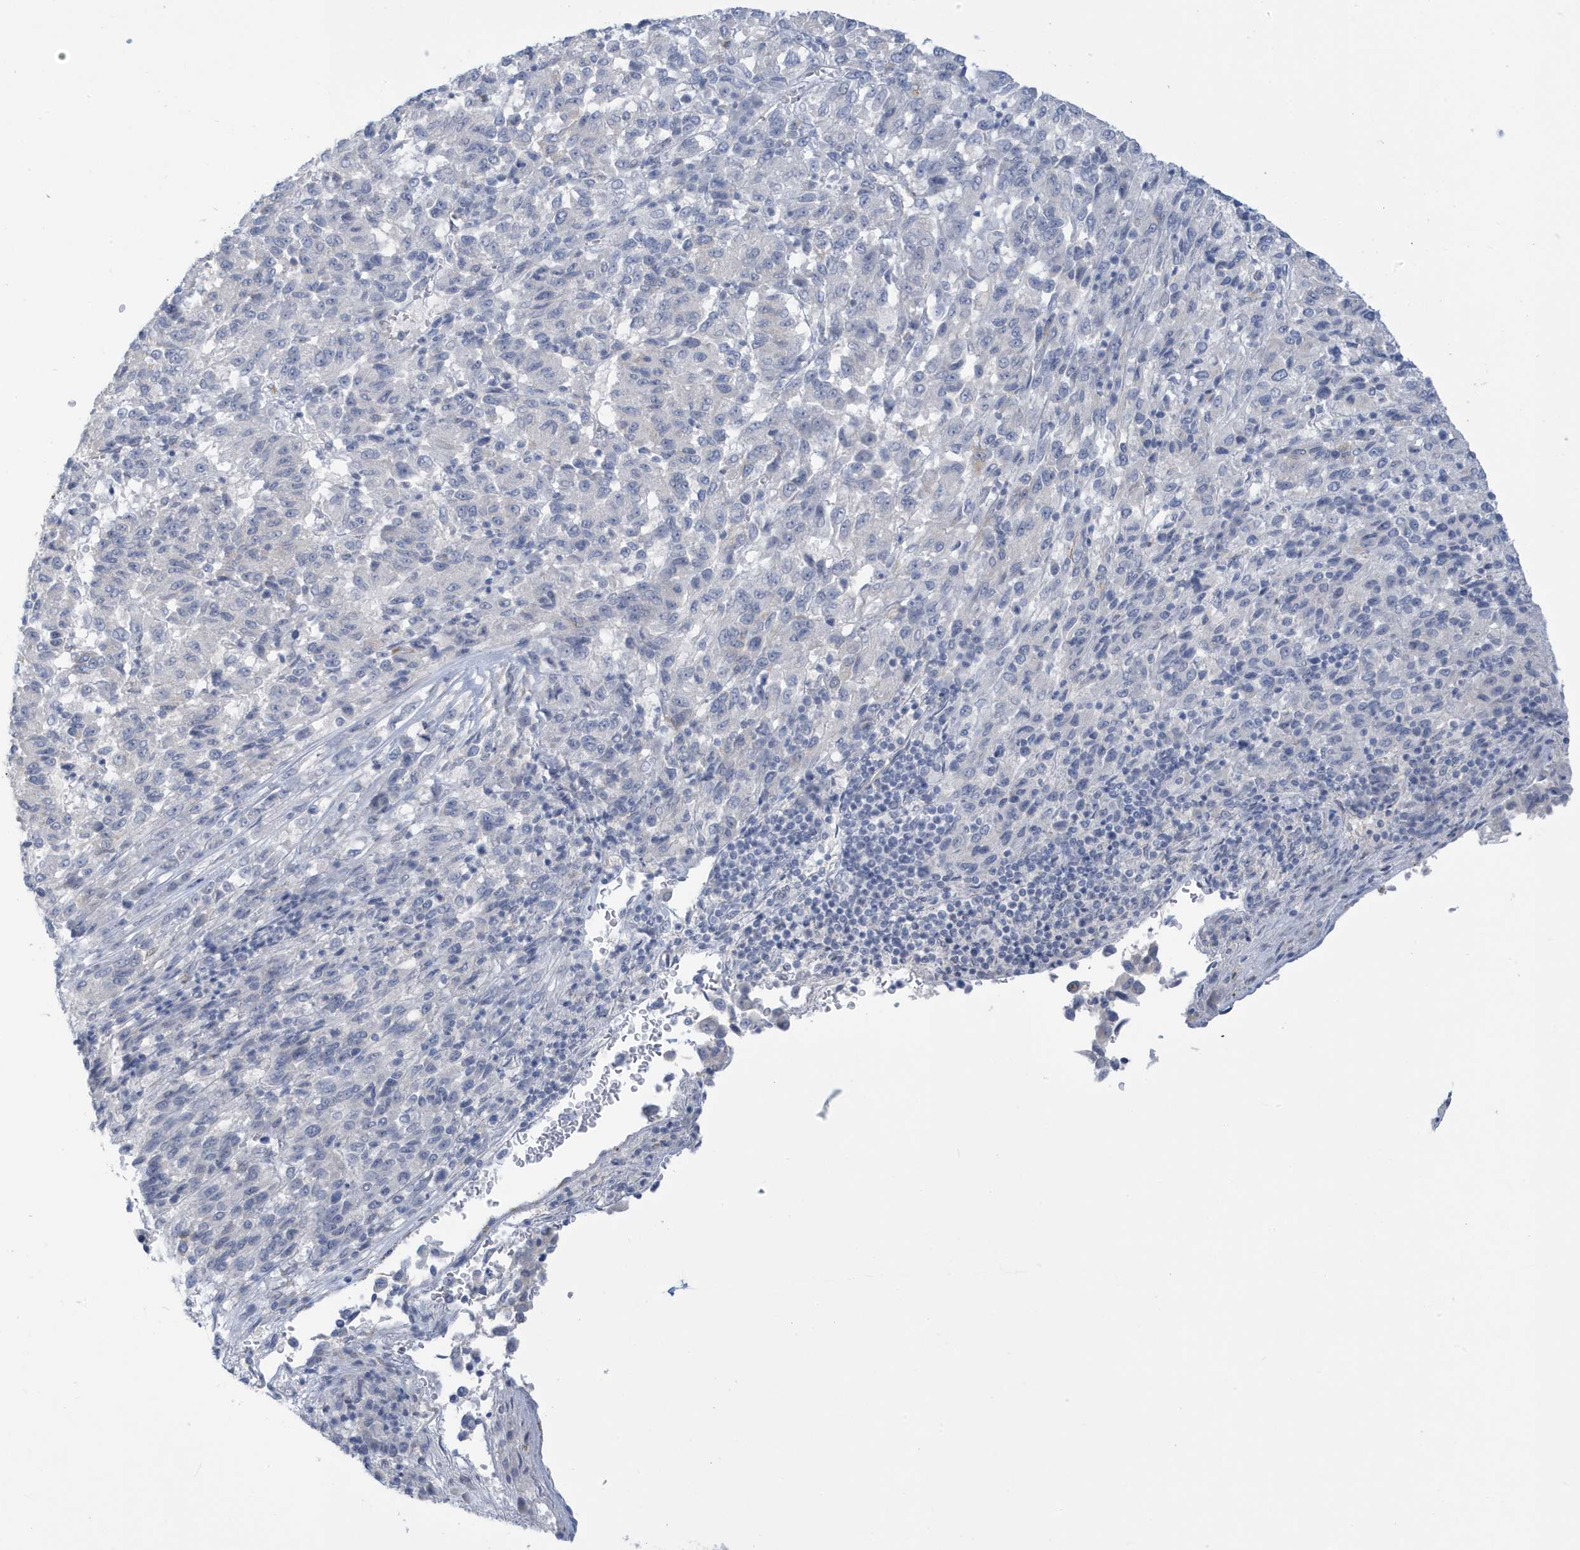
{"staining": {"intensity": "negative", "quantity": "none", "location": "none"}, "tissue": "melanoma", "cell_type": "Tumor cells", "image_type": "cancer", "snomed": [{"axis": "morphology", "description": "Malignant melanoma, Metastatic site"}, {"axis": "topography", "description": "Lung"}], "caption": "IHC of human malignant melanoma (metastatic site) displays no expression in tumor cells. The staining was performed using DAB to visualize the protein expression in brown, while the nuclei were stained in blue with hematoxylin (Magnification: 20x).", "gene": "PERM1", "patient": {"sex": "male", "age": 64}}